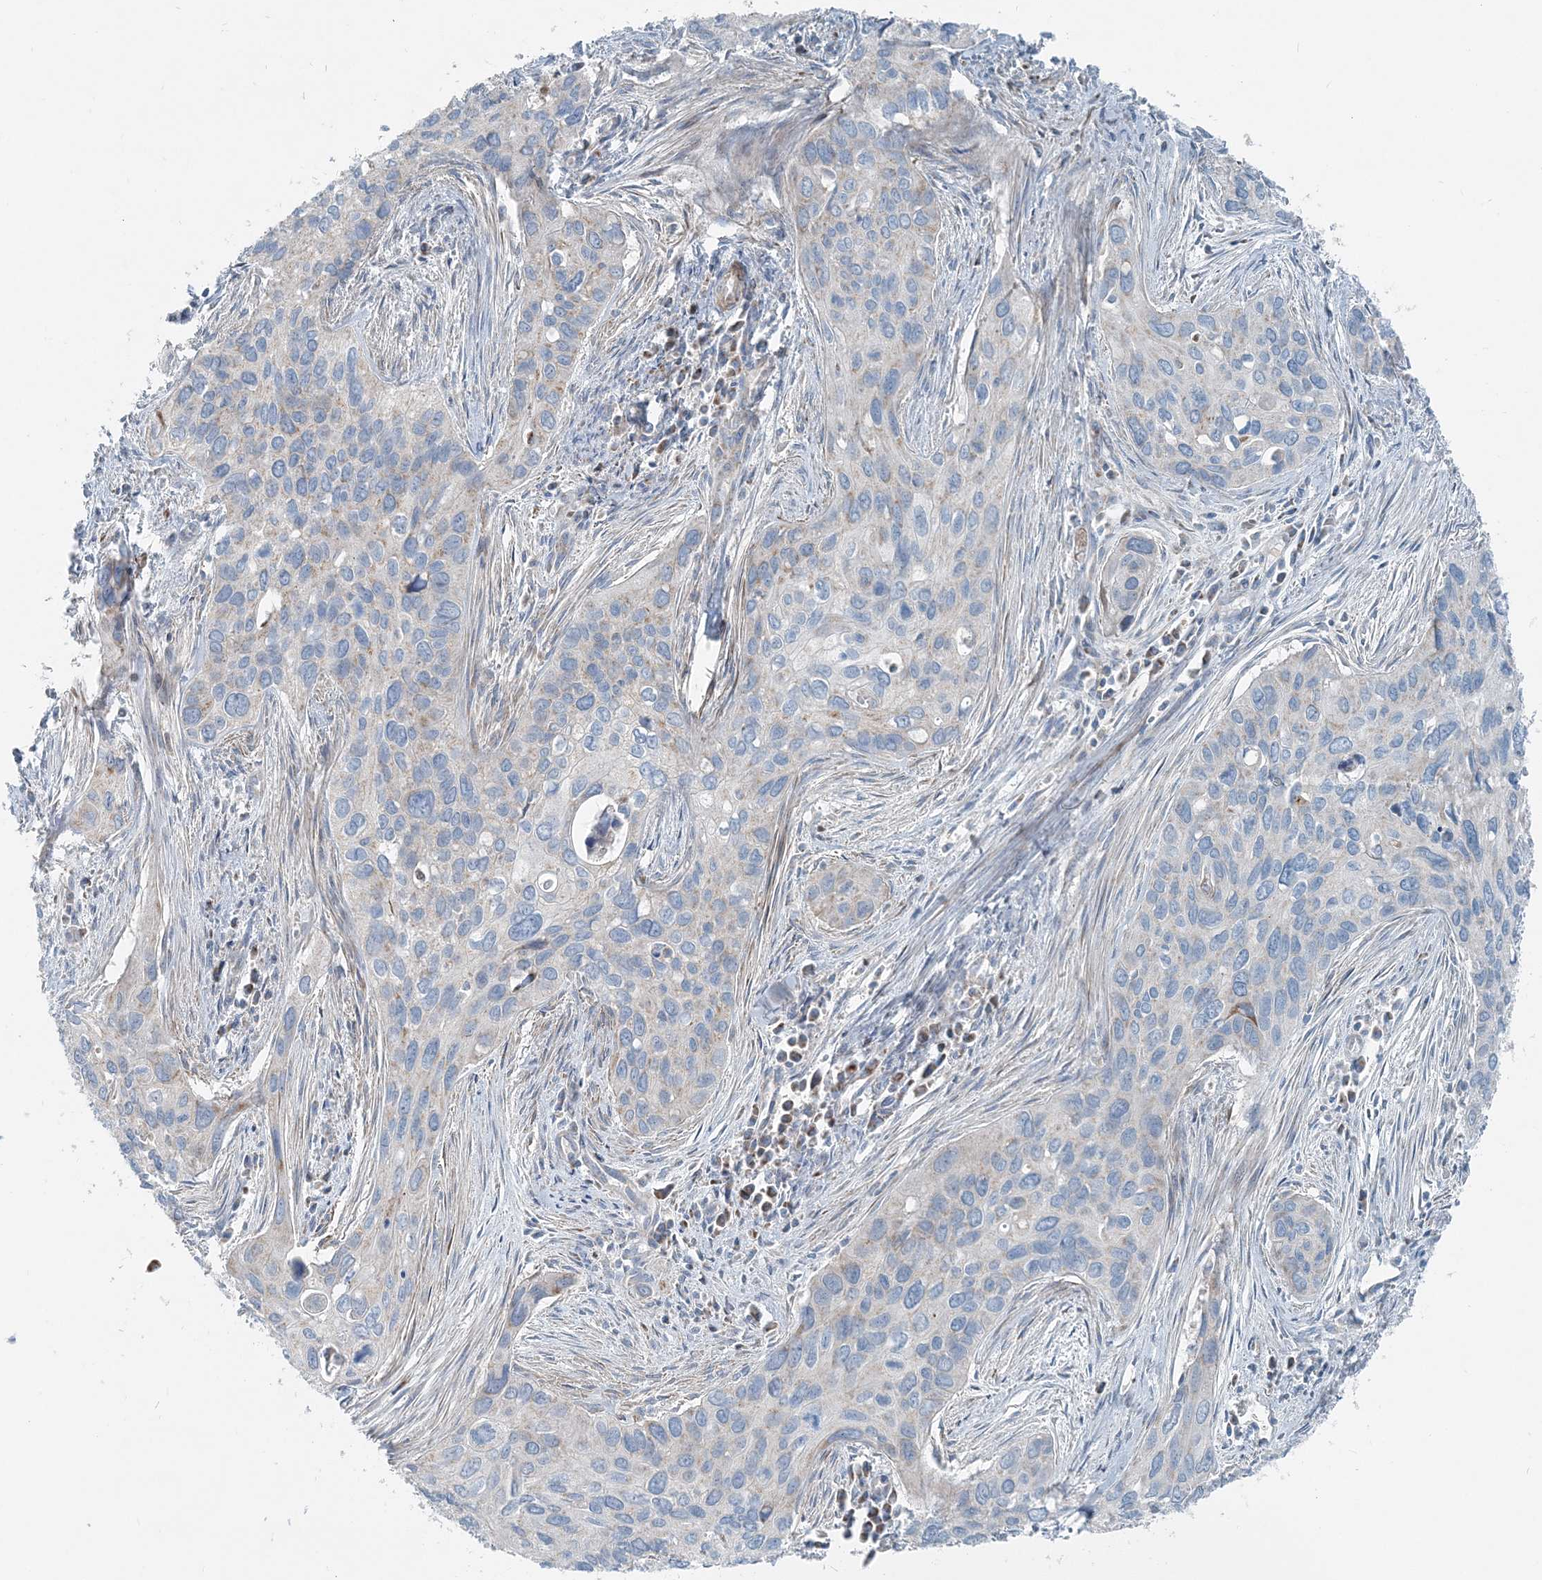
{"staining": {"intensity": "negative", "quantity": "none", "location": "none"}, "tissue": "cervical cancer", "cell_type": "Tumor cells", "image_type": "cancer", "snomed": [{"axis": "morphology", "description": "Squamous cell carcinoma, NOS"}, {"axis": "topography", "description": "Cervix"}], "caption": "Immunohistochemistry image of neoplastic tissue: human cervical cancer (squamous cell carcinoma) stained with DAB (3,3'-diaminobenzidine) shows no significant protein positivity in tumor cells.", "gene": "INTU", "patient": {"sex": "female", "age": 55}}